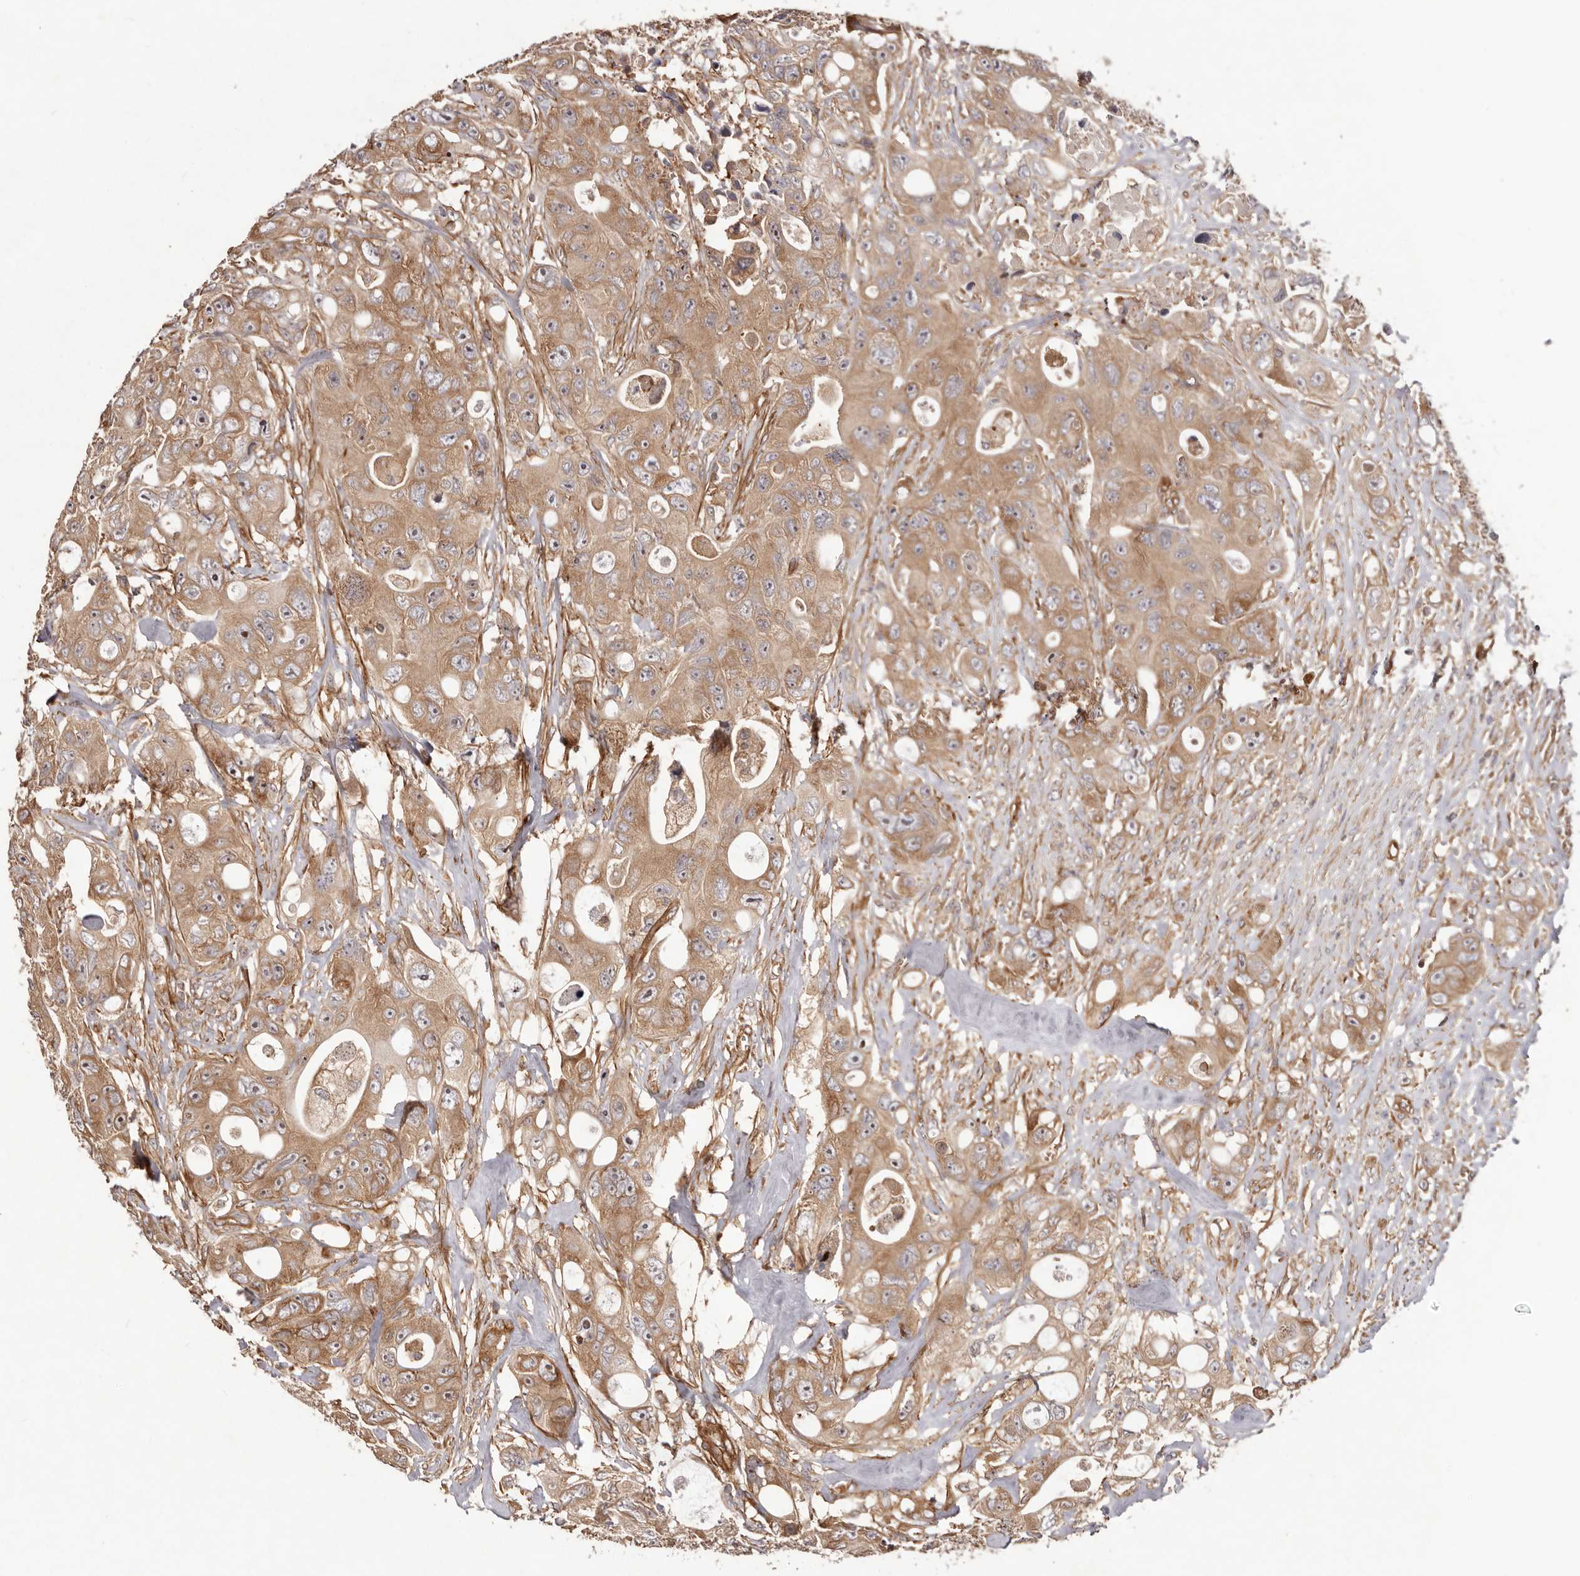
{"staining": {"intensity": "moderate", "quantity": ">75%", "location": "cytoplasmic/membranous,nuclear"}, "tissue": "colorectal cancer", "cell_type": "Tumor cells", "image_type": "cancer", "snomed": [{"axis": "morphology", "description": "Adenocarcinoma, NOS"}, {"axis": "topography", "description": "Colon"}], "caption": "This is a histology image of immunohistochemistry staining of colorectal cancer (adenocarcinoma), which shows moderate staining in the cytoplasmic/membranous and nuclear of tumor cells.", "gene": "RPS6", "patient": {"sex": "female", "age": 46}}